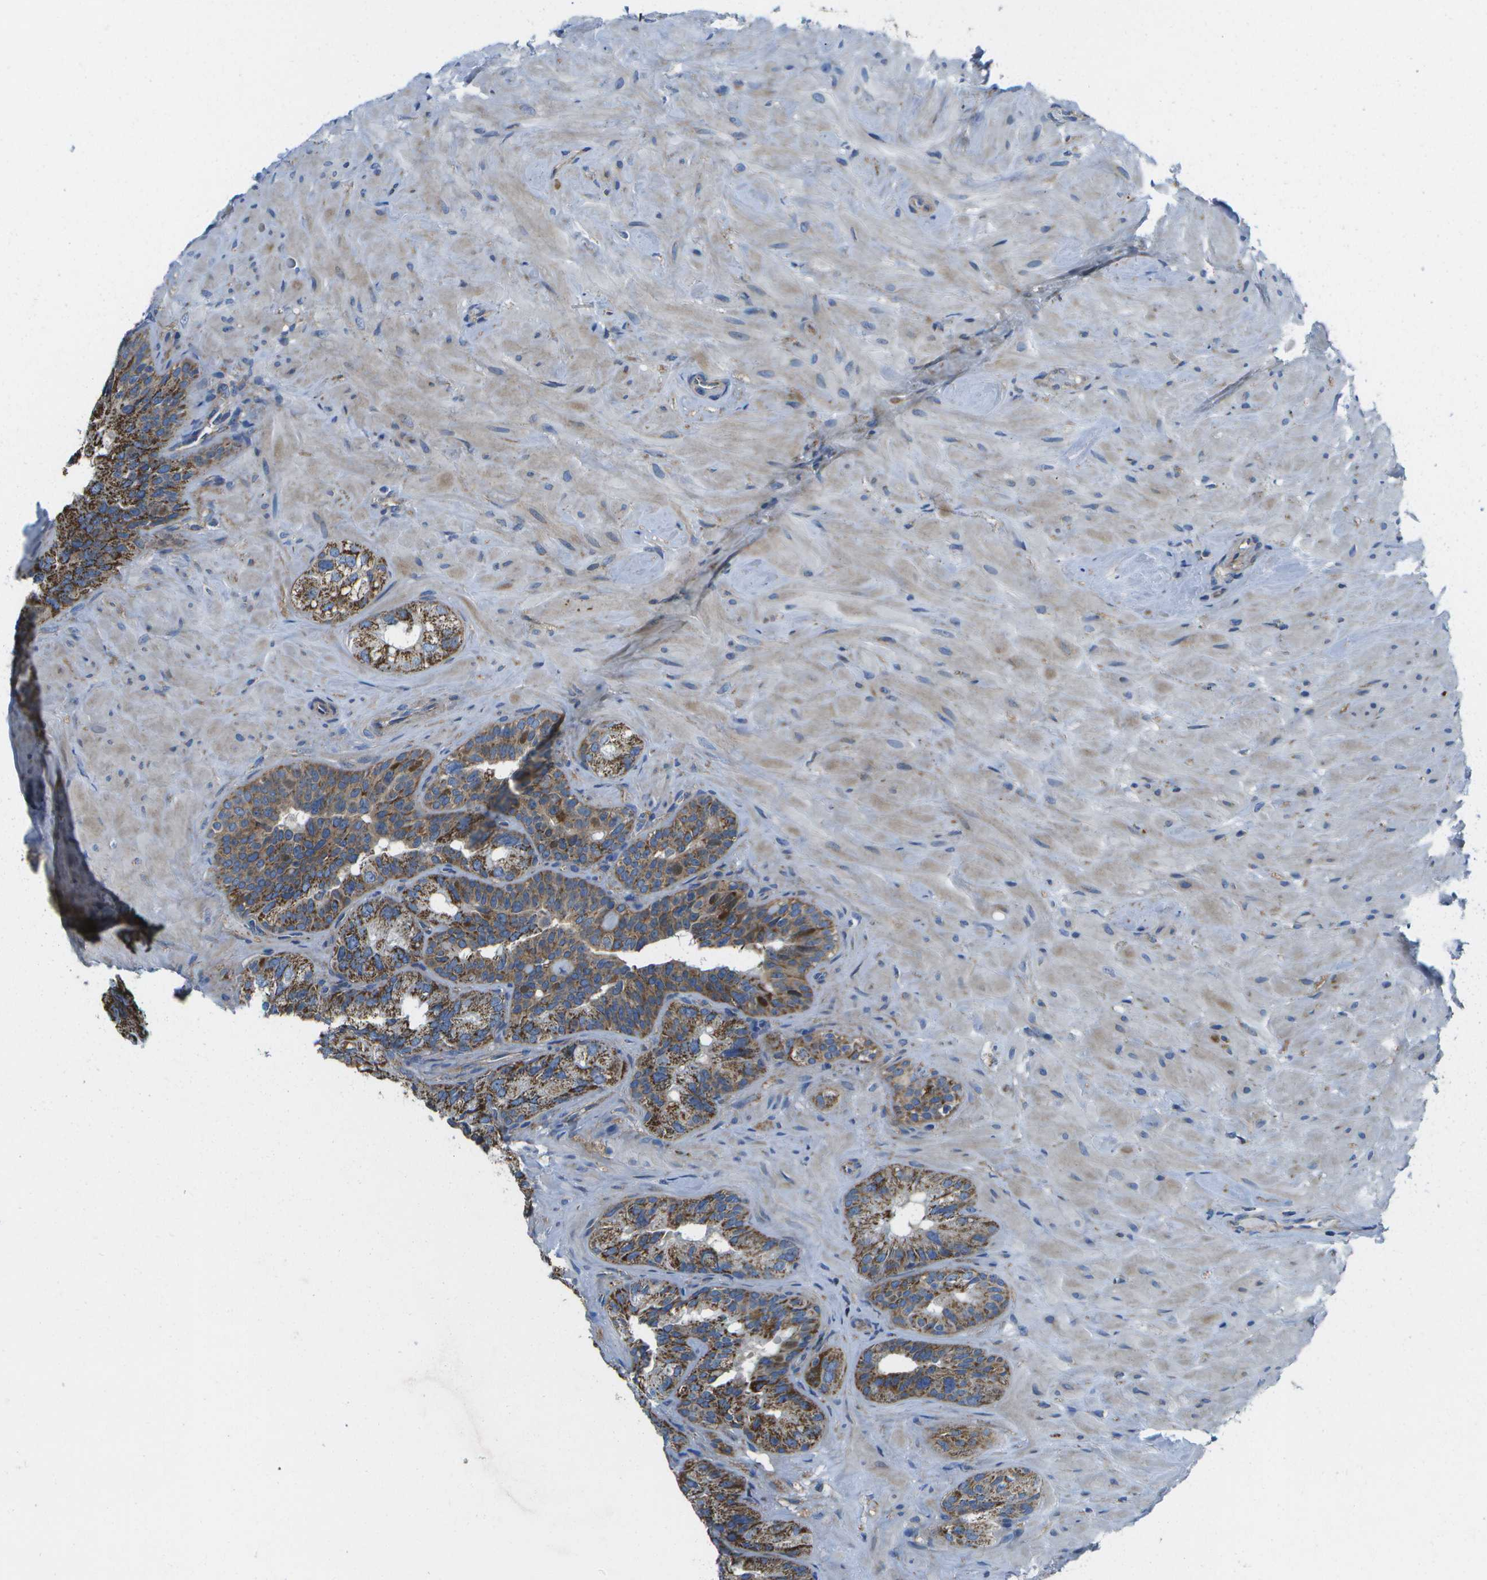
{"staining": {"intensity": "strong", "quantity": "25%-75%", "location": "cytoplasmic/membranous"}, "tissue": "seminal vesicle", "cell_type": "Glandular cells", "image_type": "normal", "snomed": [{"axis": "morphology", "description": "Normal tissue, NOS"}, {"axis": "topography", "description": "Seminal veicle"}], "caption": "Benign seminal vesicle displays strong cytoplasmic/membranous staining in approximately 25%-75% of glandular cells, visualized by immunohistochemistry.", "gene": "MVK", "patient": {"sex": "male", "age": 68}}